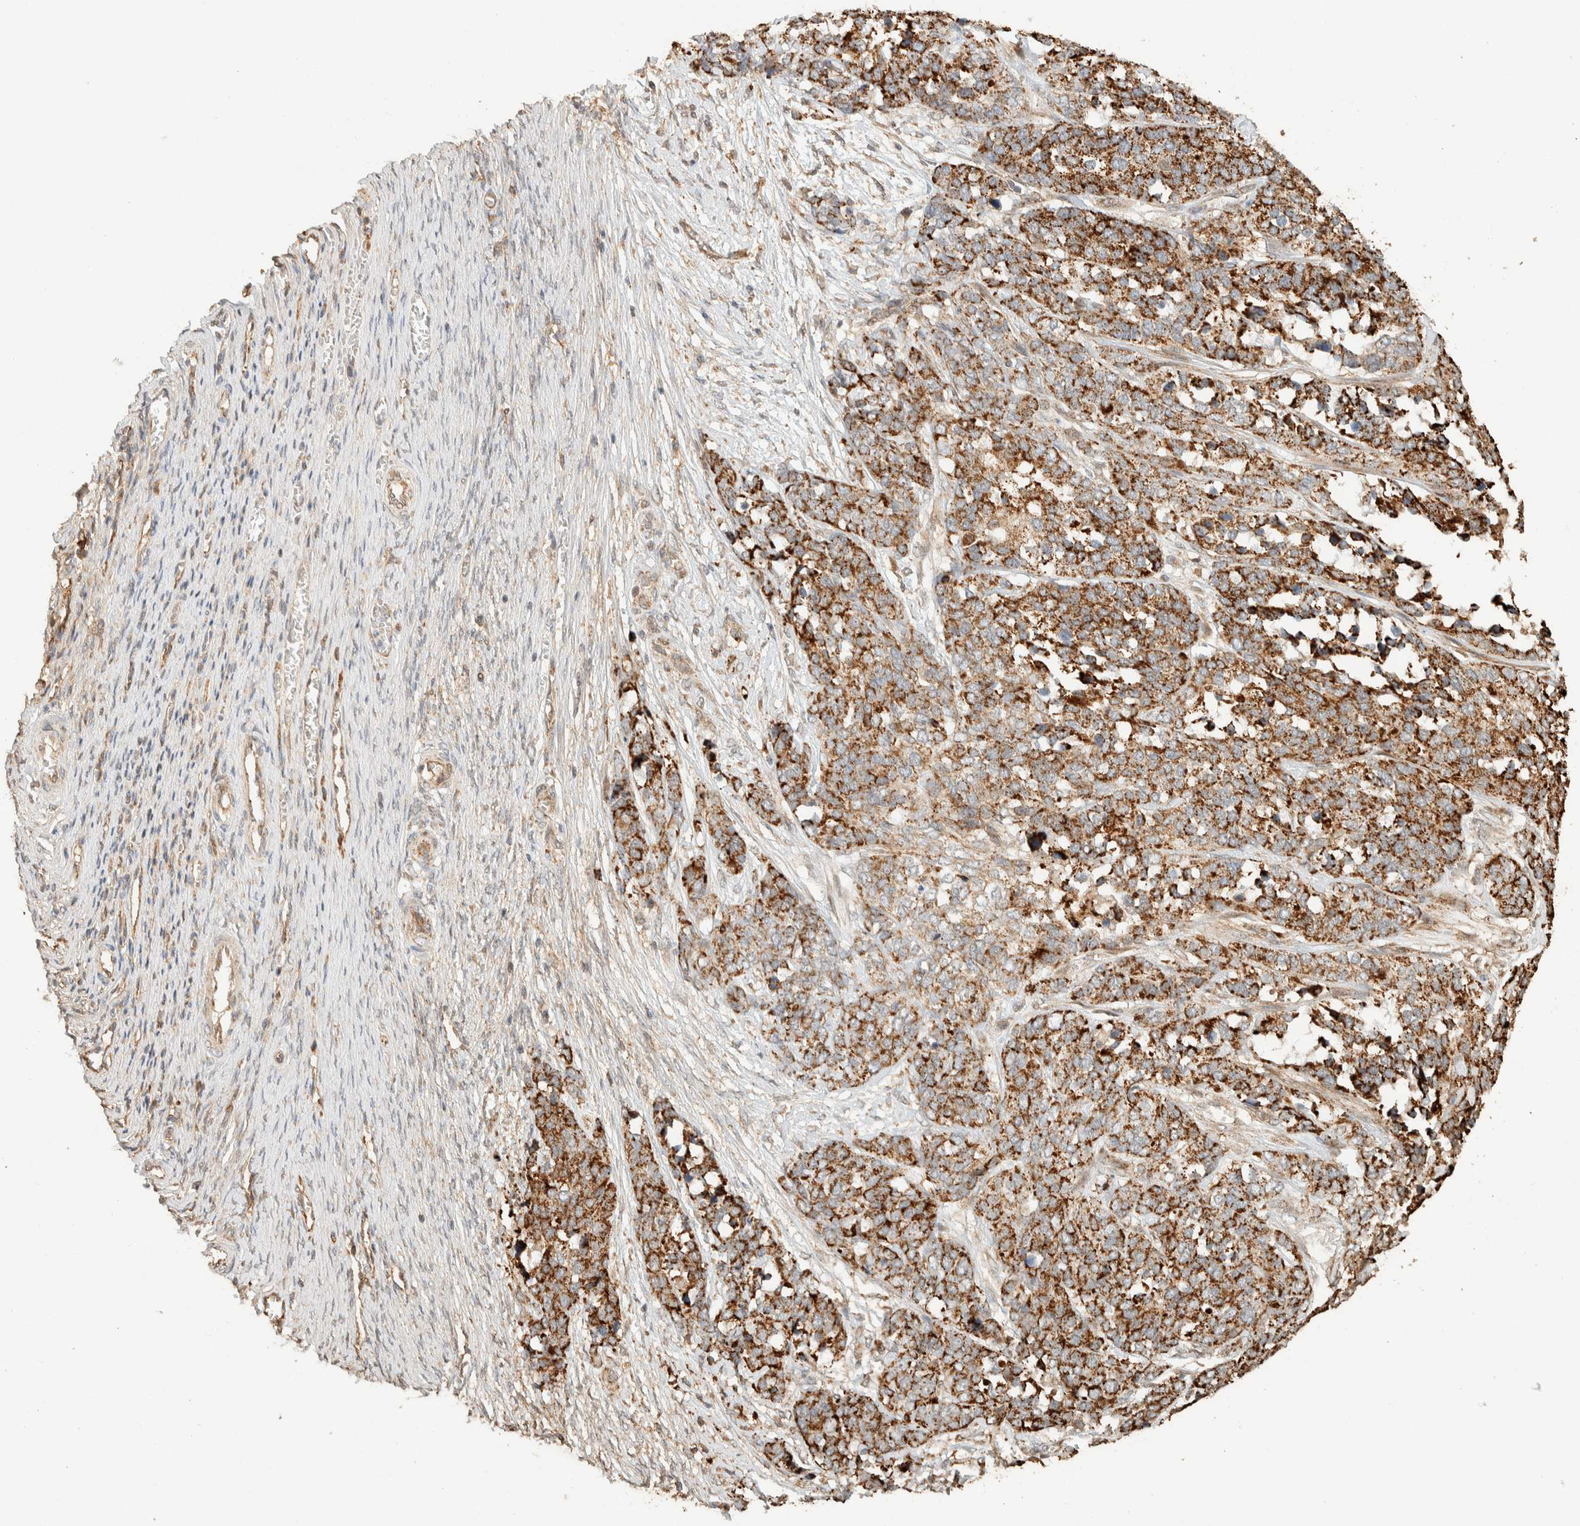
{"staining": {"intensity": "moderate", "quantity": ">75%", "location": "cytoplasmic/membranous"}, "tissue": "ovarian cancer", "cell_type": "Tumor cells", "image_type": "cancer", "snomed": [{"axis": "morphology", "description": "Cystadenocarcinoma, serous, NOS"}, {"axis": "topography", "description": "Ovary"}], "caption": "A high-resolution histopathology image shows immunohistochemistry staining of serous cystadenocarcinoma (ovarian), which displays moderate cytoplasmic/membranous expression in about >75% of tumor cells.", "gene": "KIF9", "patient": {"sex": "female", "age": 44}}